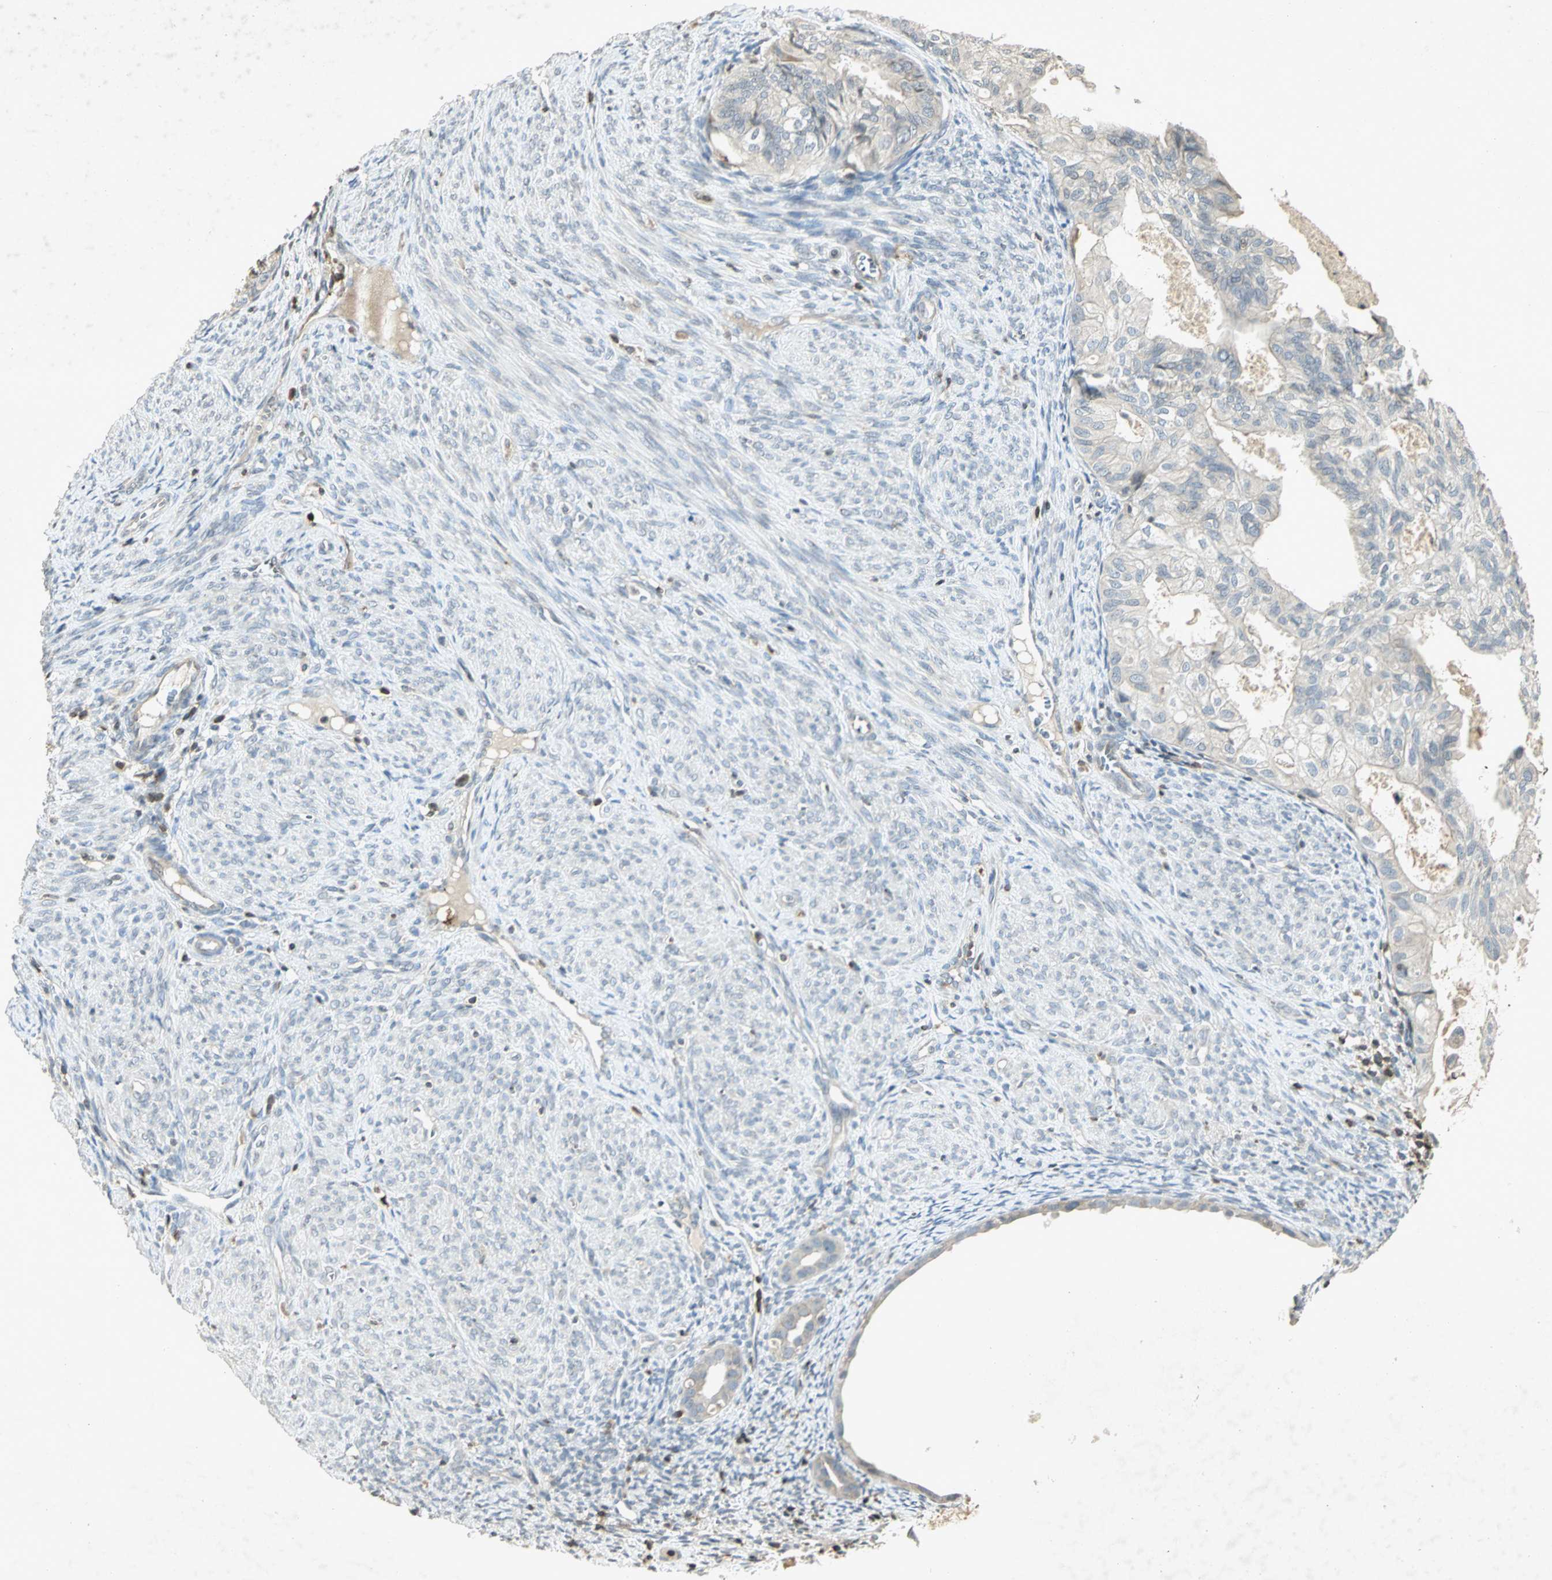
{"staining": {"intensity": "negative", "quantity": "none", "location": "none"}, "tissue": "cervical cancer", "cell_type": "Tumor cells", "image_type": "cancer", "snomed": [{"axis": "morphology", "description": "Normal tissue, NOS"}, {"axis": "morphology", "description": "Adenocarcinoma, NOS"}, {"axis": "topography", "description": "Cervix"}, {"axis": "topography", "description": "Endometrium"}], "caption": "Photomicrograph shows no significant protein positivity in tumor cells of adenocarcinoma (cervical).", "gene": "IL16", "patient": {"sex": "female", "age": 86}}